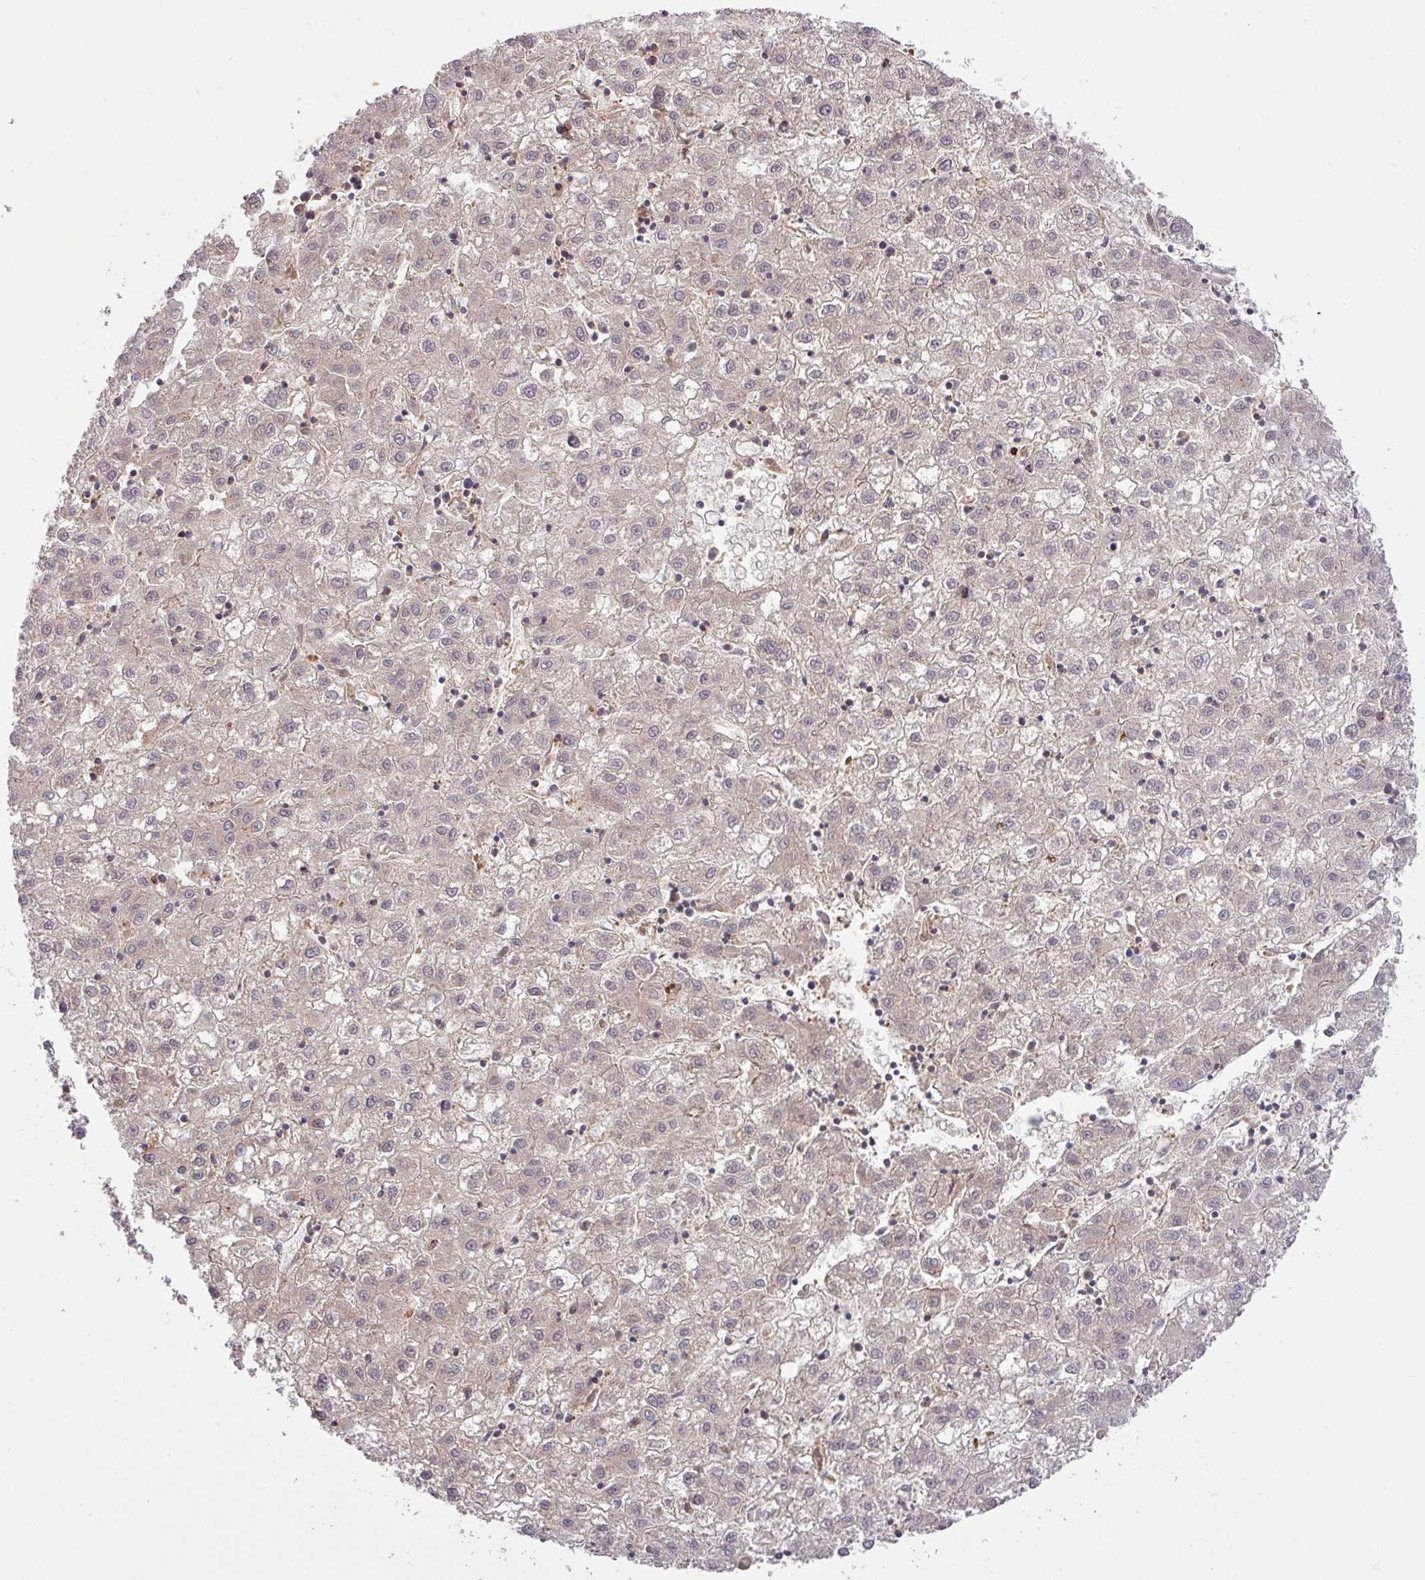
{"staining": {"intensity": "negative", "quantity": "none", "location": "none"}, "tissue": "liver cancer", "cell_type": "Tumor cells", "image_type": "cancer", "snomed": [{"axis": "morphology", "description": "Carcinoma, Hepatocellular, NOS"}, {"axis": "topography", "description": "Liver"}], "caption": "A histopathology image of human liver hepatocellular carcinoma is negative for staining in tumor cells.", "gene": "ARPIN", "patient": {"sex": "male", "age": 72}}